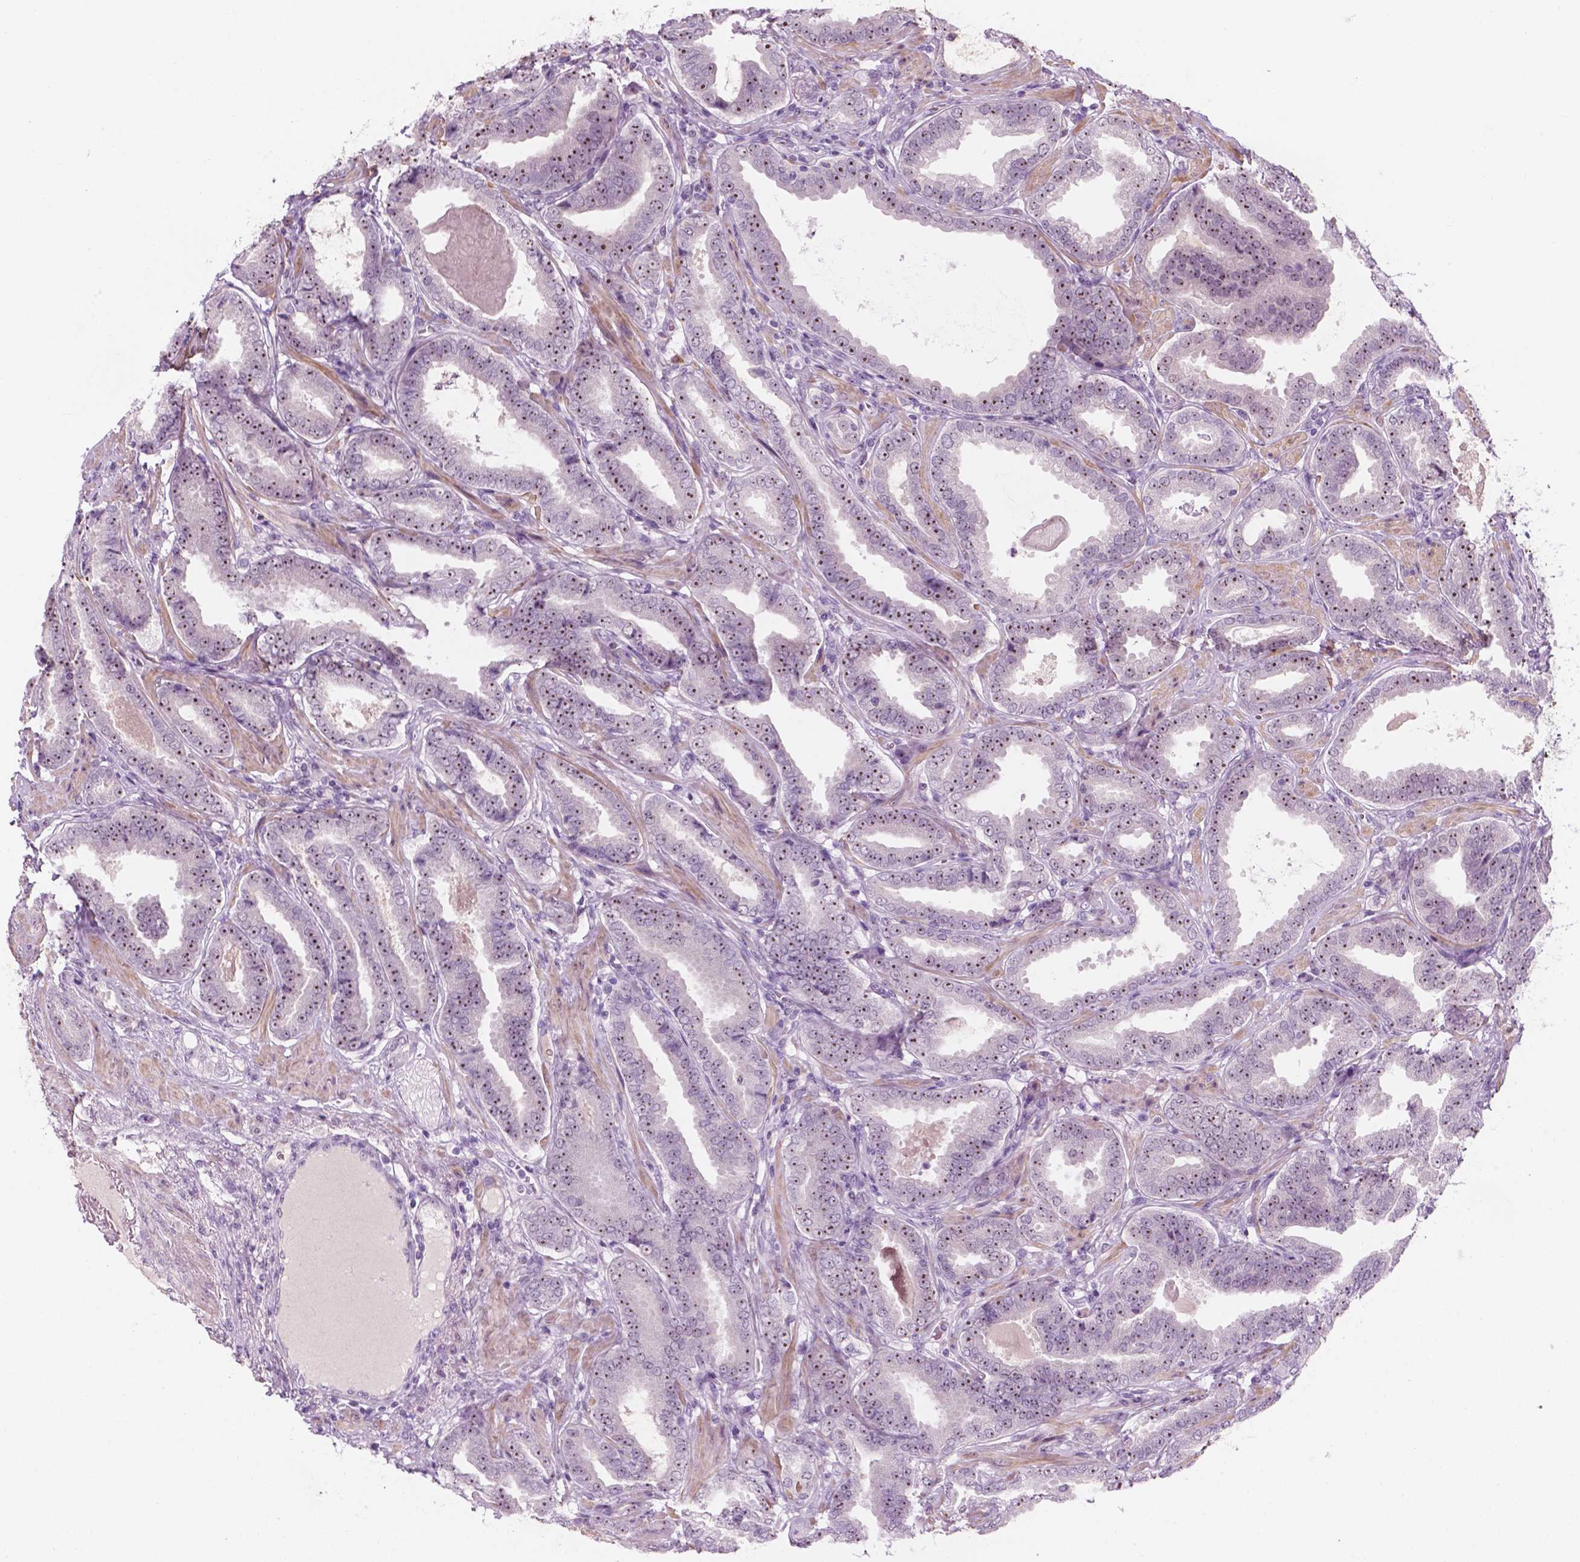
{"staining": {"intensity": "moderate", "quantity": ">75%", "location": "nuclear"}, "tissue": "prostate cancer", "cell_type": "Tumor cells", "image_type": "cancer", "snomed": [{"axis": "morphology", "description": "Adenocarcinoma, NOS"}, {"axis": "topography", "description": "Prostate"}], "caption": "Prostate cancer stained with a protein marker shows moderate staining in tumor cells.", "gene": "ZNF853", "patient": {"sex": "male", "age": 64}}